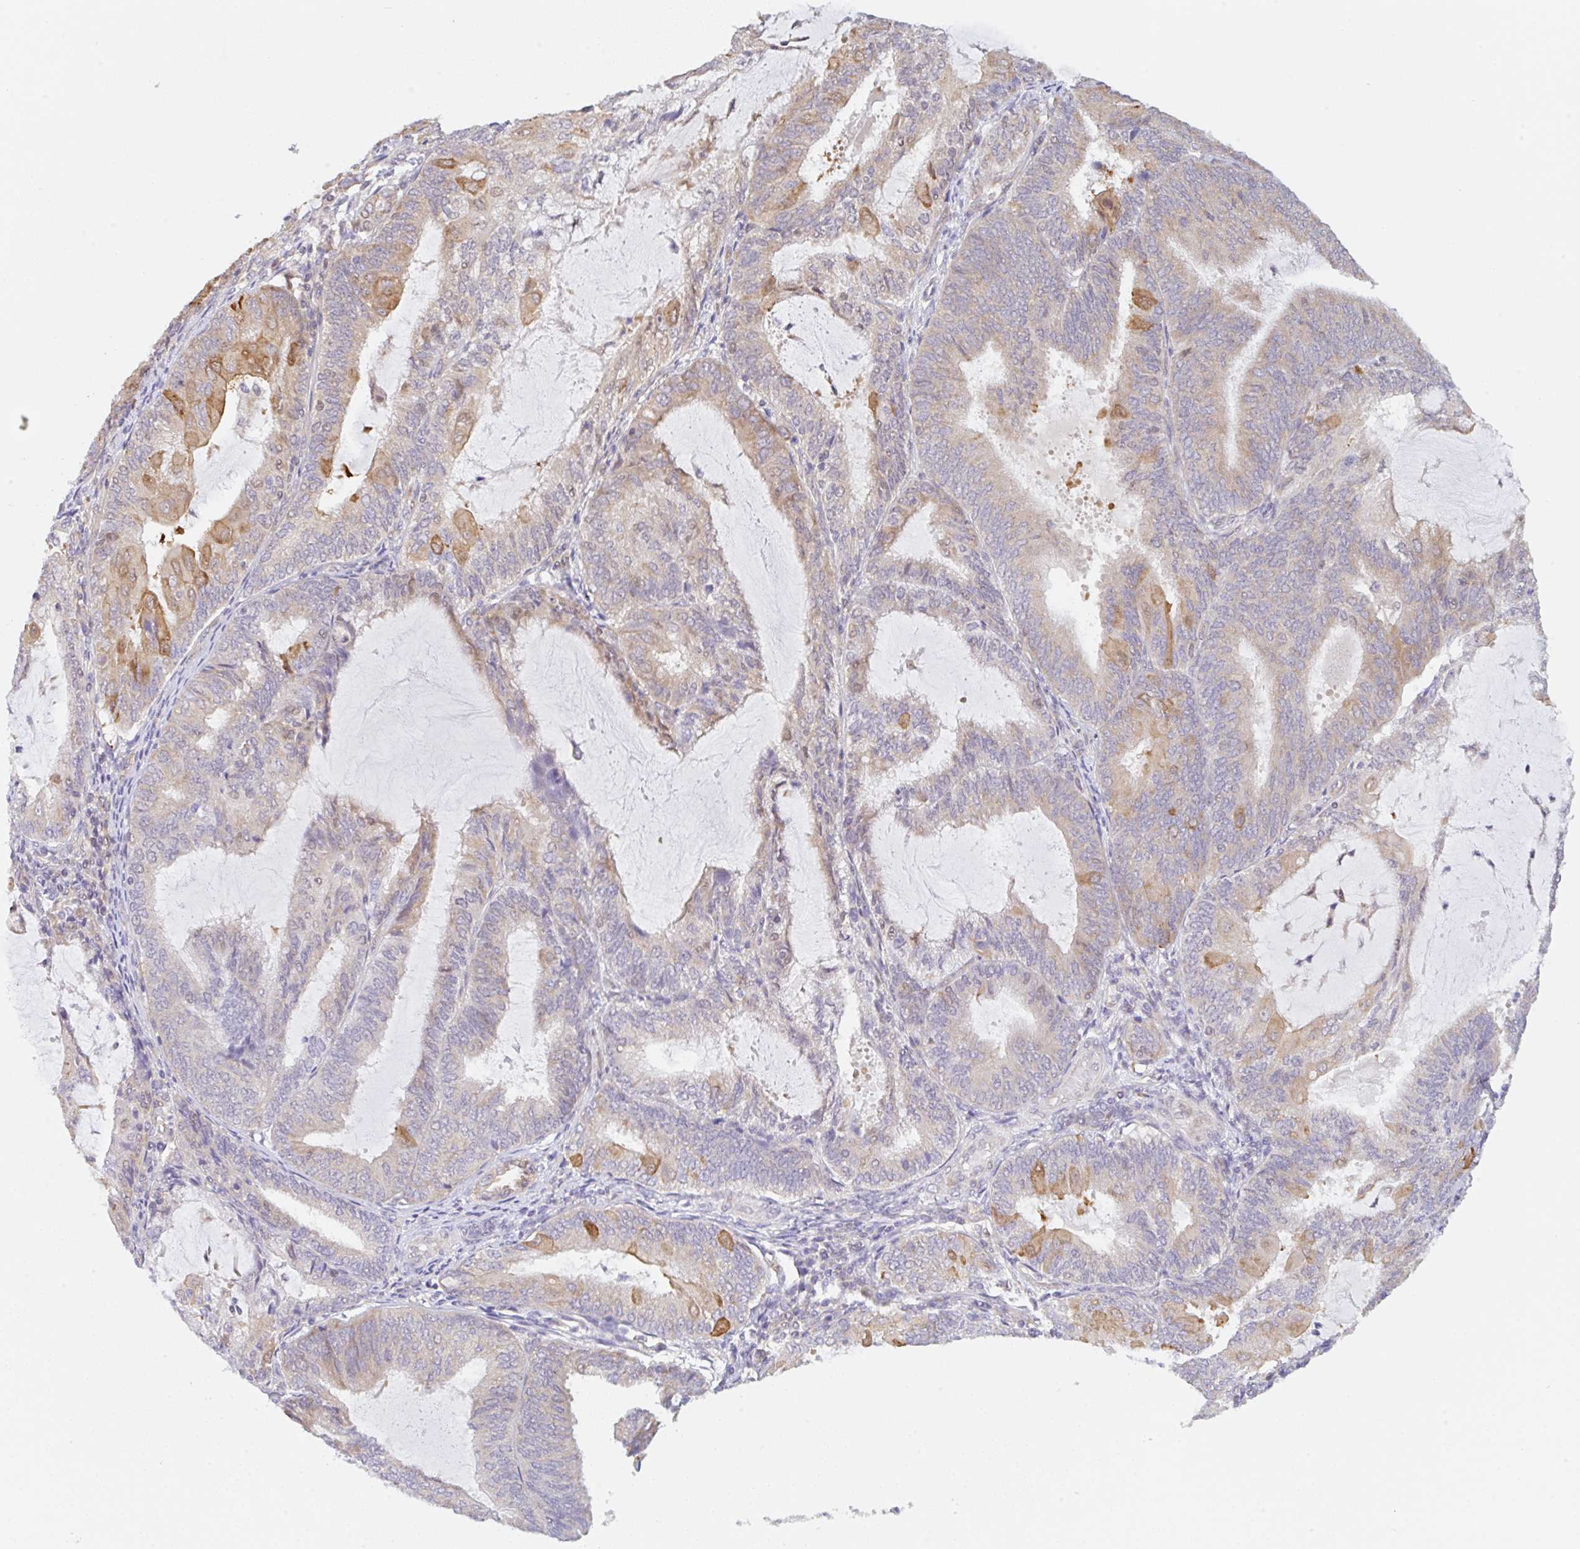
{"staining": {"intensity": "moderate", "quantity": "<25%", "location": "cytoplasmic/membranous"}, "tissue": "endometrial cancer", "cell_type": "Tumor cells", "image_type": "cancer", "snomed": [{"axis": "morphology", "description": "Adenocarcinoma, NOS"}, {"axis": "topography", "description": "Endometrium"}], "caption": "Adenocarcinoma (endometrial) stained with immunohistochemistry demonstrates moderate cytoplasmic/membranous positivity in about <25% of tumor cells. (DAB = brown stain, brightfield microscopy at high magnification).", "gene": "TBPL2", "patient": {"sex": "female", "age": 81}}